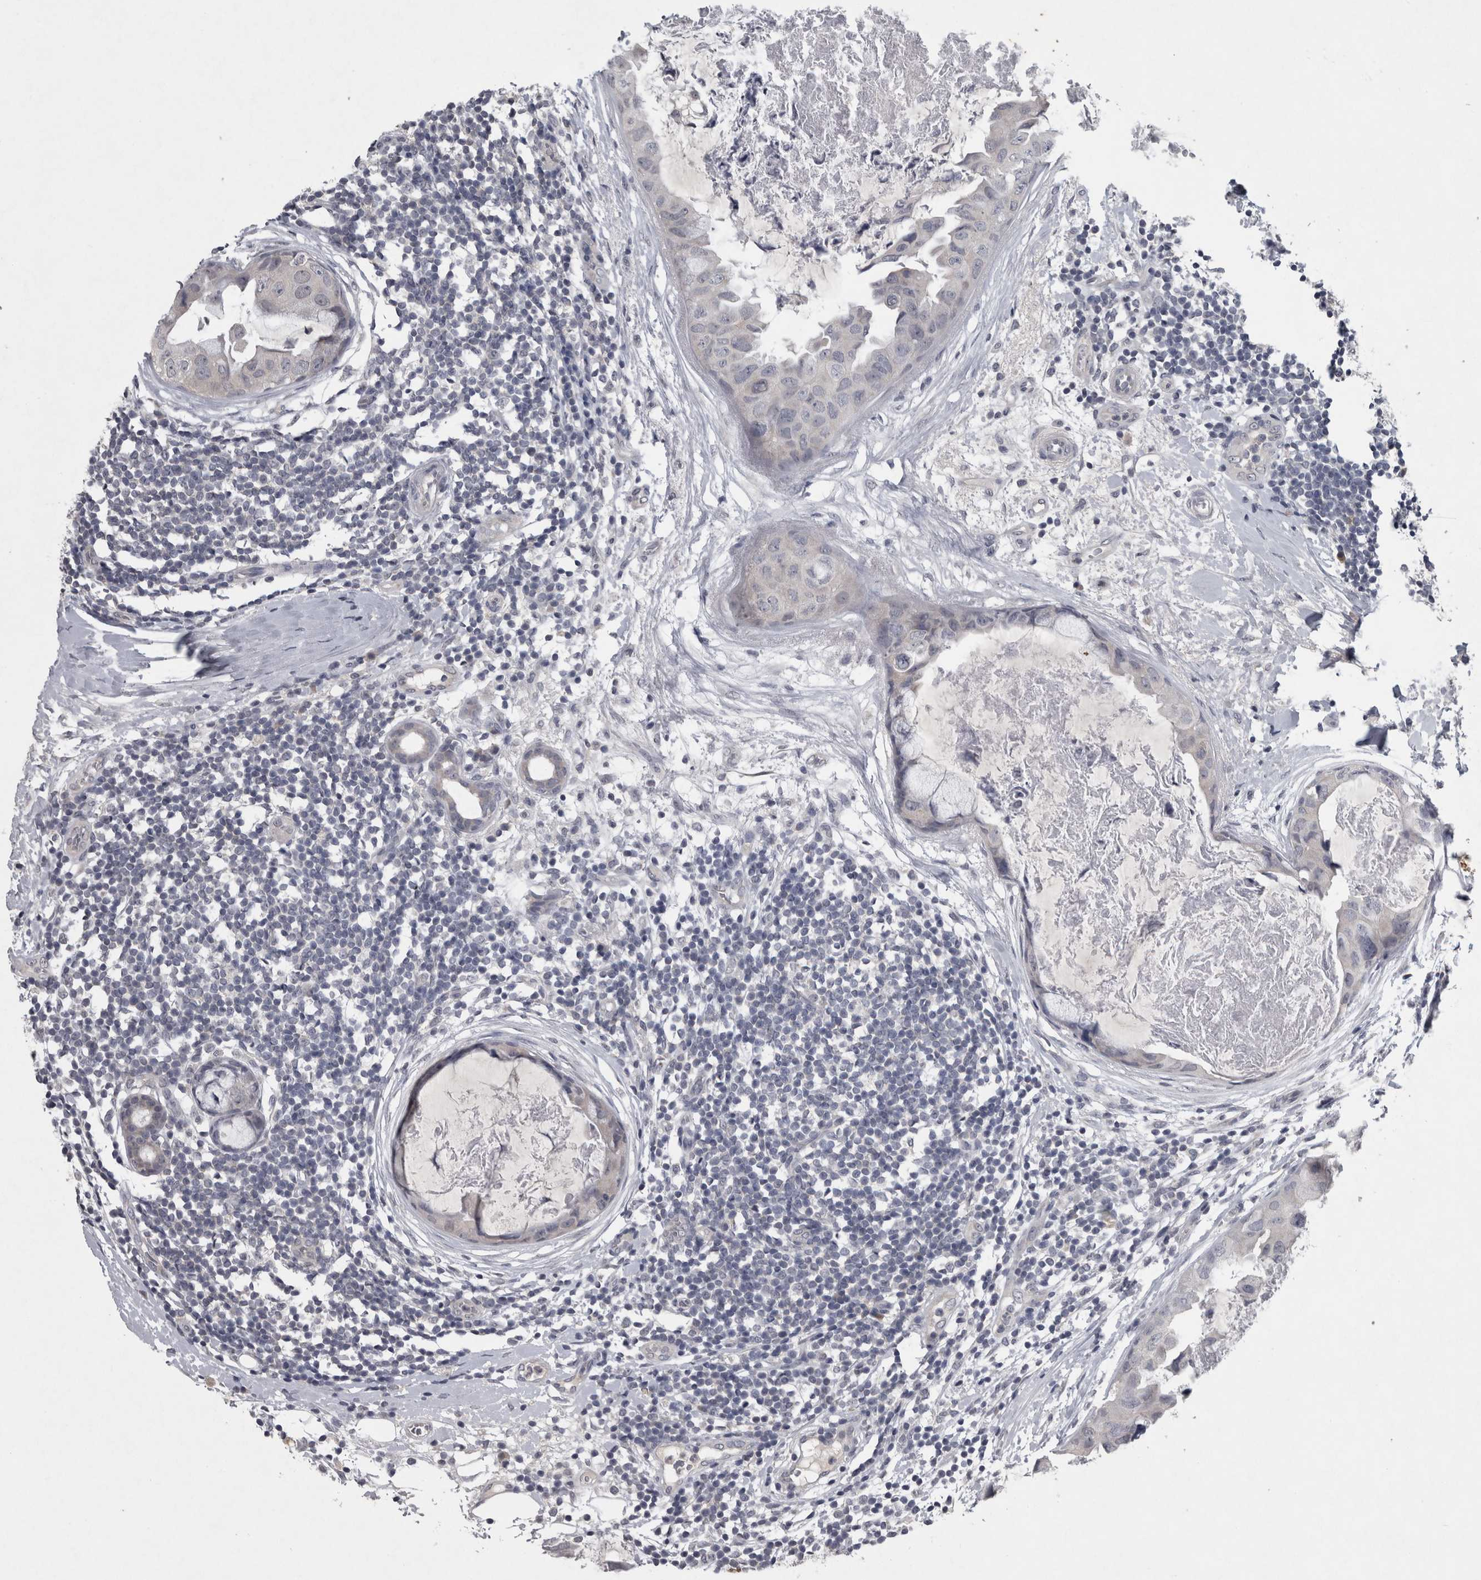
{"staining": {"intensity": "negative", "quantity": "none", "location": "none"}, "tissue": "breast cancer", "cell_type": "Tumor cells", "image_type": "cancer", "snomed": [{"axis": "morphology", "description": "Duct carcinoma"}, {"axis": "topography", "description": "Breast"}], "caption": "Micrograph shows no protein staining in tumor cells of breast cancer tissue.", "gene": "WNT7A", "patient": {"sex": "female", "age": 40}}